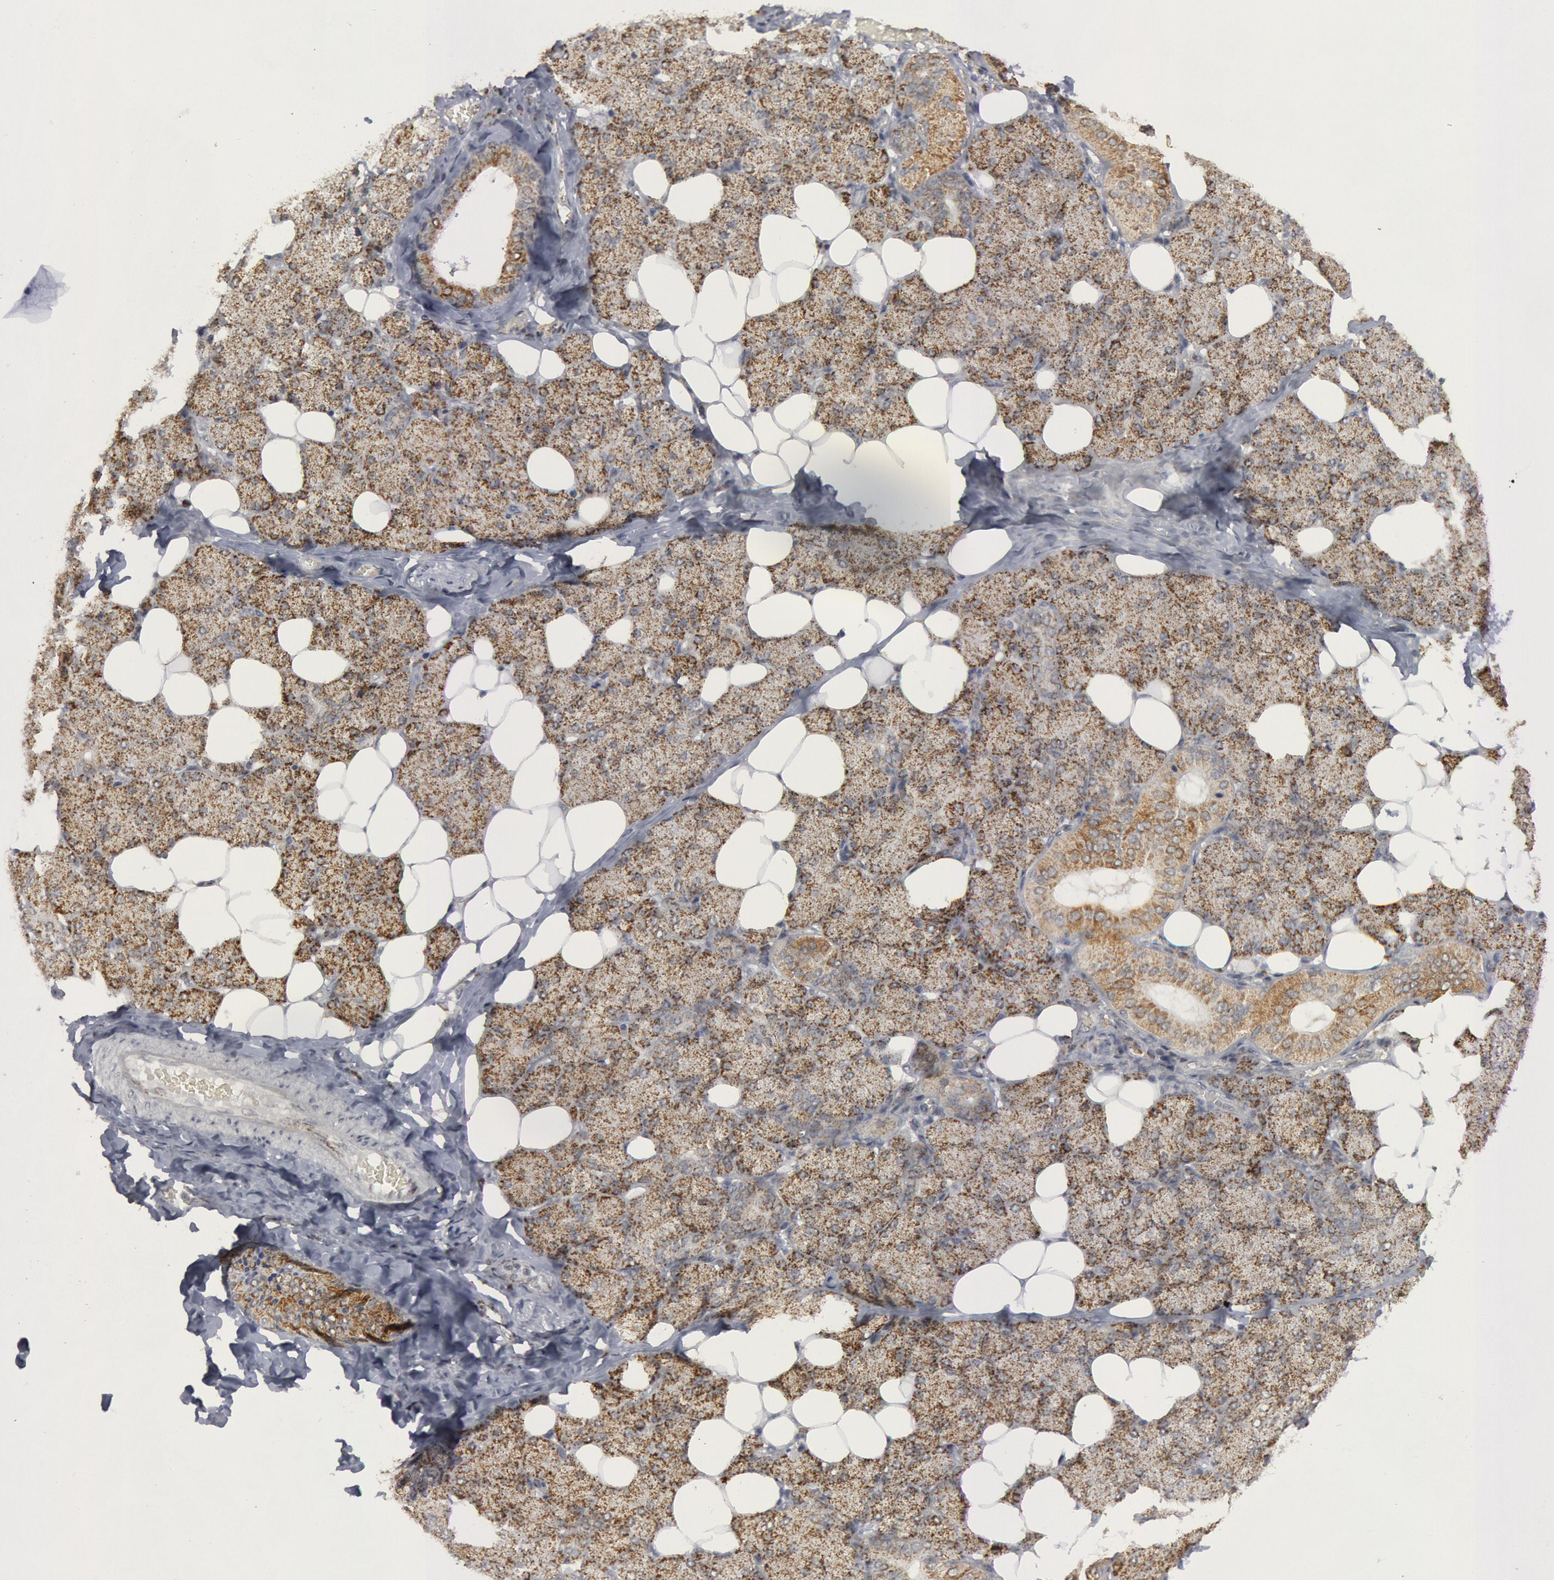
{"staining": {"intensity": "moderate", "quantity": ">75%", "location": "cytoplasmic/membranous"}, "tissue": "salivary gland", "cell_type": "Glandular cells", "image_type": "normal", "snomed": [{"axis": "morphology", "description": "Normal tissue, NOS"}, {"axis": "topography", "description": "Lymph node"}, {"axis": "topography", "description": "Salivary gland"}], "caption": "High-power microscopy captured an IHC micrograph of unremarkable salivary gland, revealing moderate cytoplasmic/membranous staining in approximately >75% of glandular cells.", "gene": "CASP9", "patient": {"sex": "male", "age": 8}}